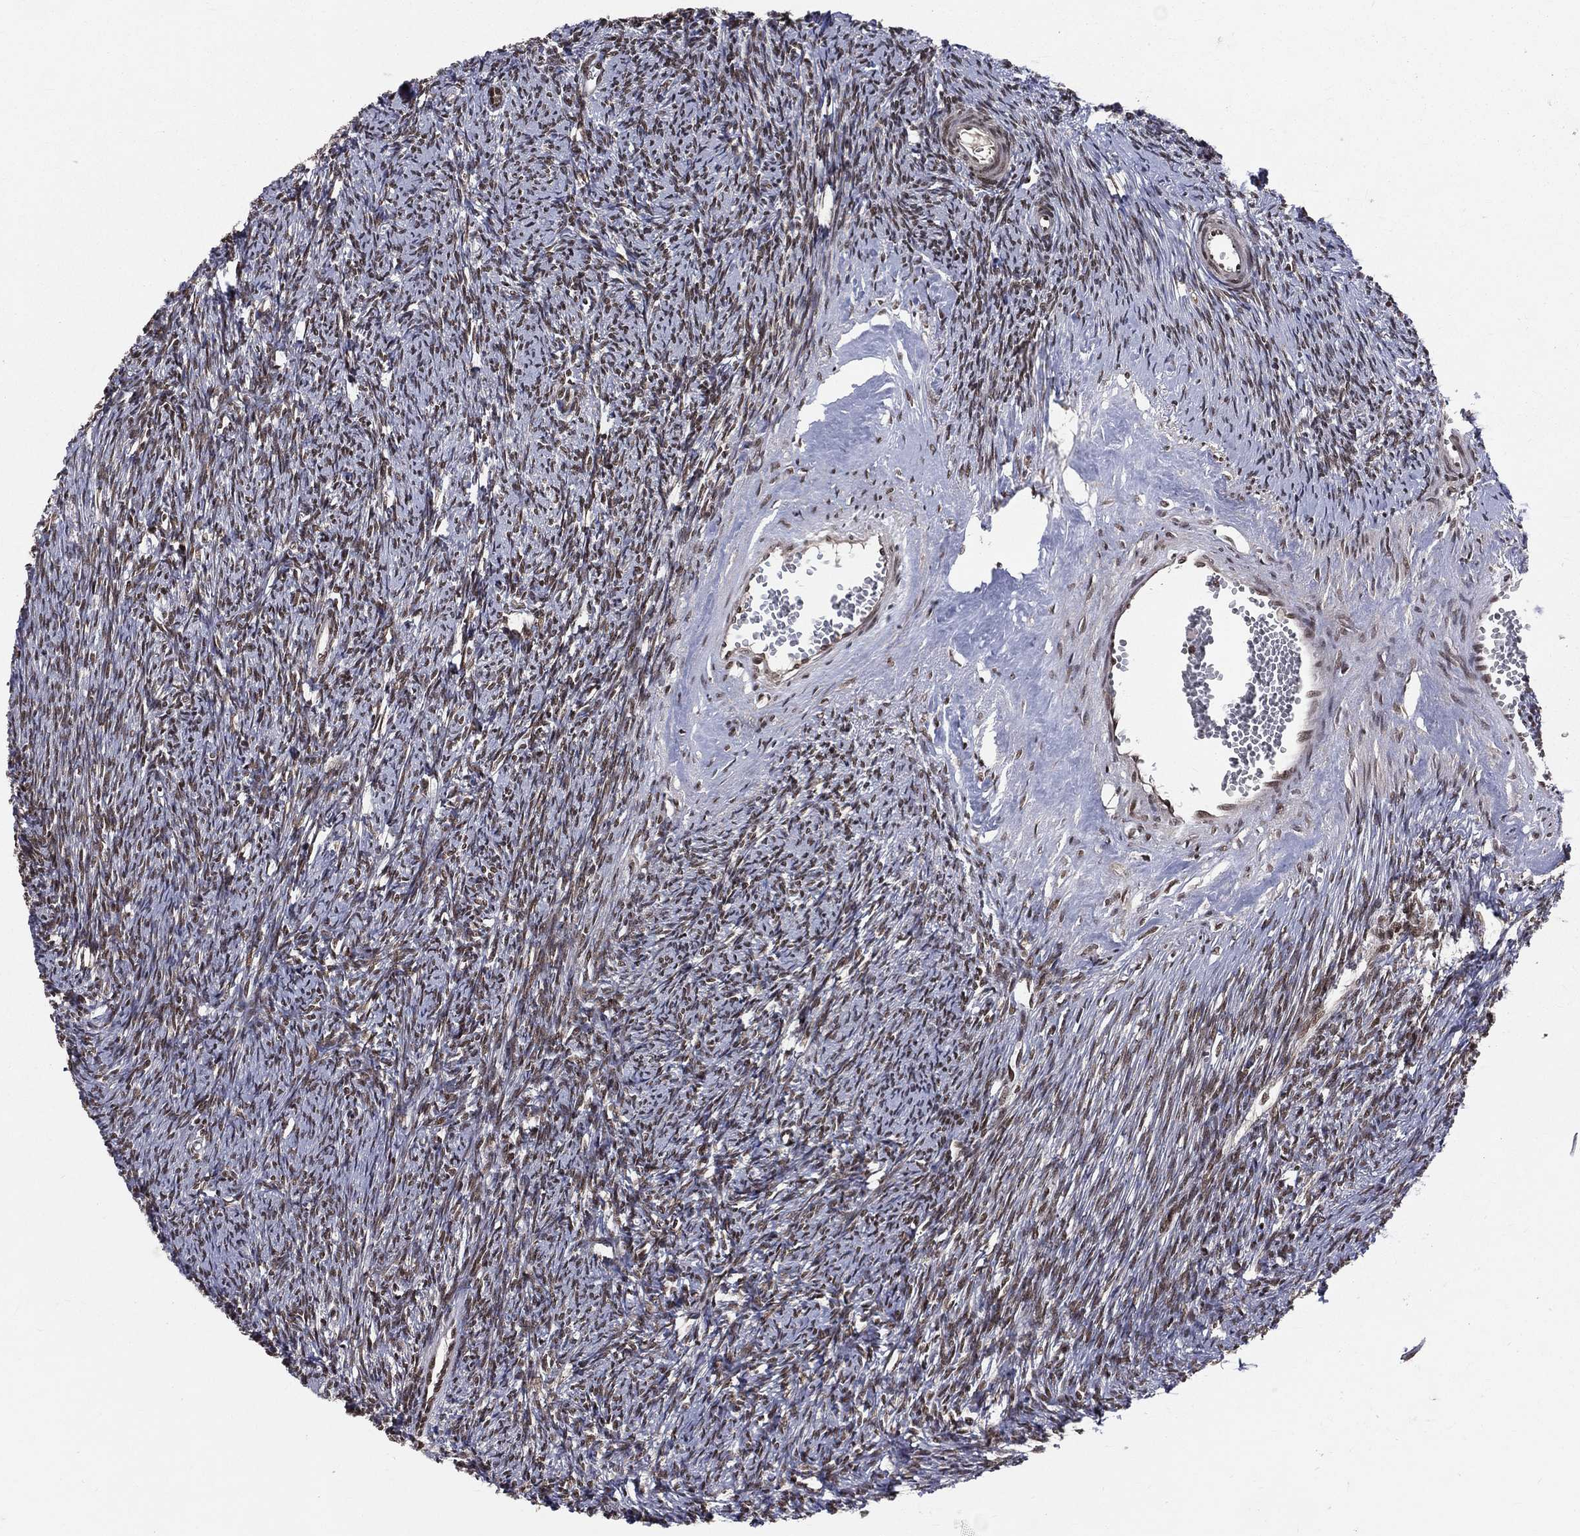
{"staining": {"intensity": "strong", "quantity": ">75%", "location": "nuclear"}, "tissue": "ovary", "cell_type": "Ovarian stroma cells", "image_type": "normal", "snomed": [{"axis": "morphology", "description": "Normal tissue, NOS"}, {"axis": "topography", "description": "Fallopian tube"}, {"axis": "topography", "description": "Ovary"}], "caption": "Normal ovary demonstrates strong nuclear staining in approximately >75% of ovarian stroma cells.", "gene": "SMC3", "patient": {"sex": "female", "age": 33}}